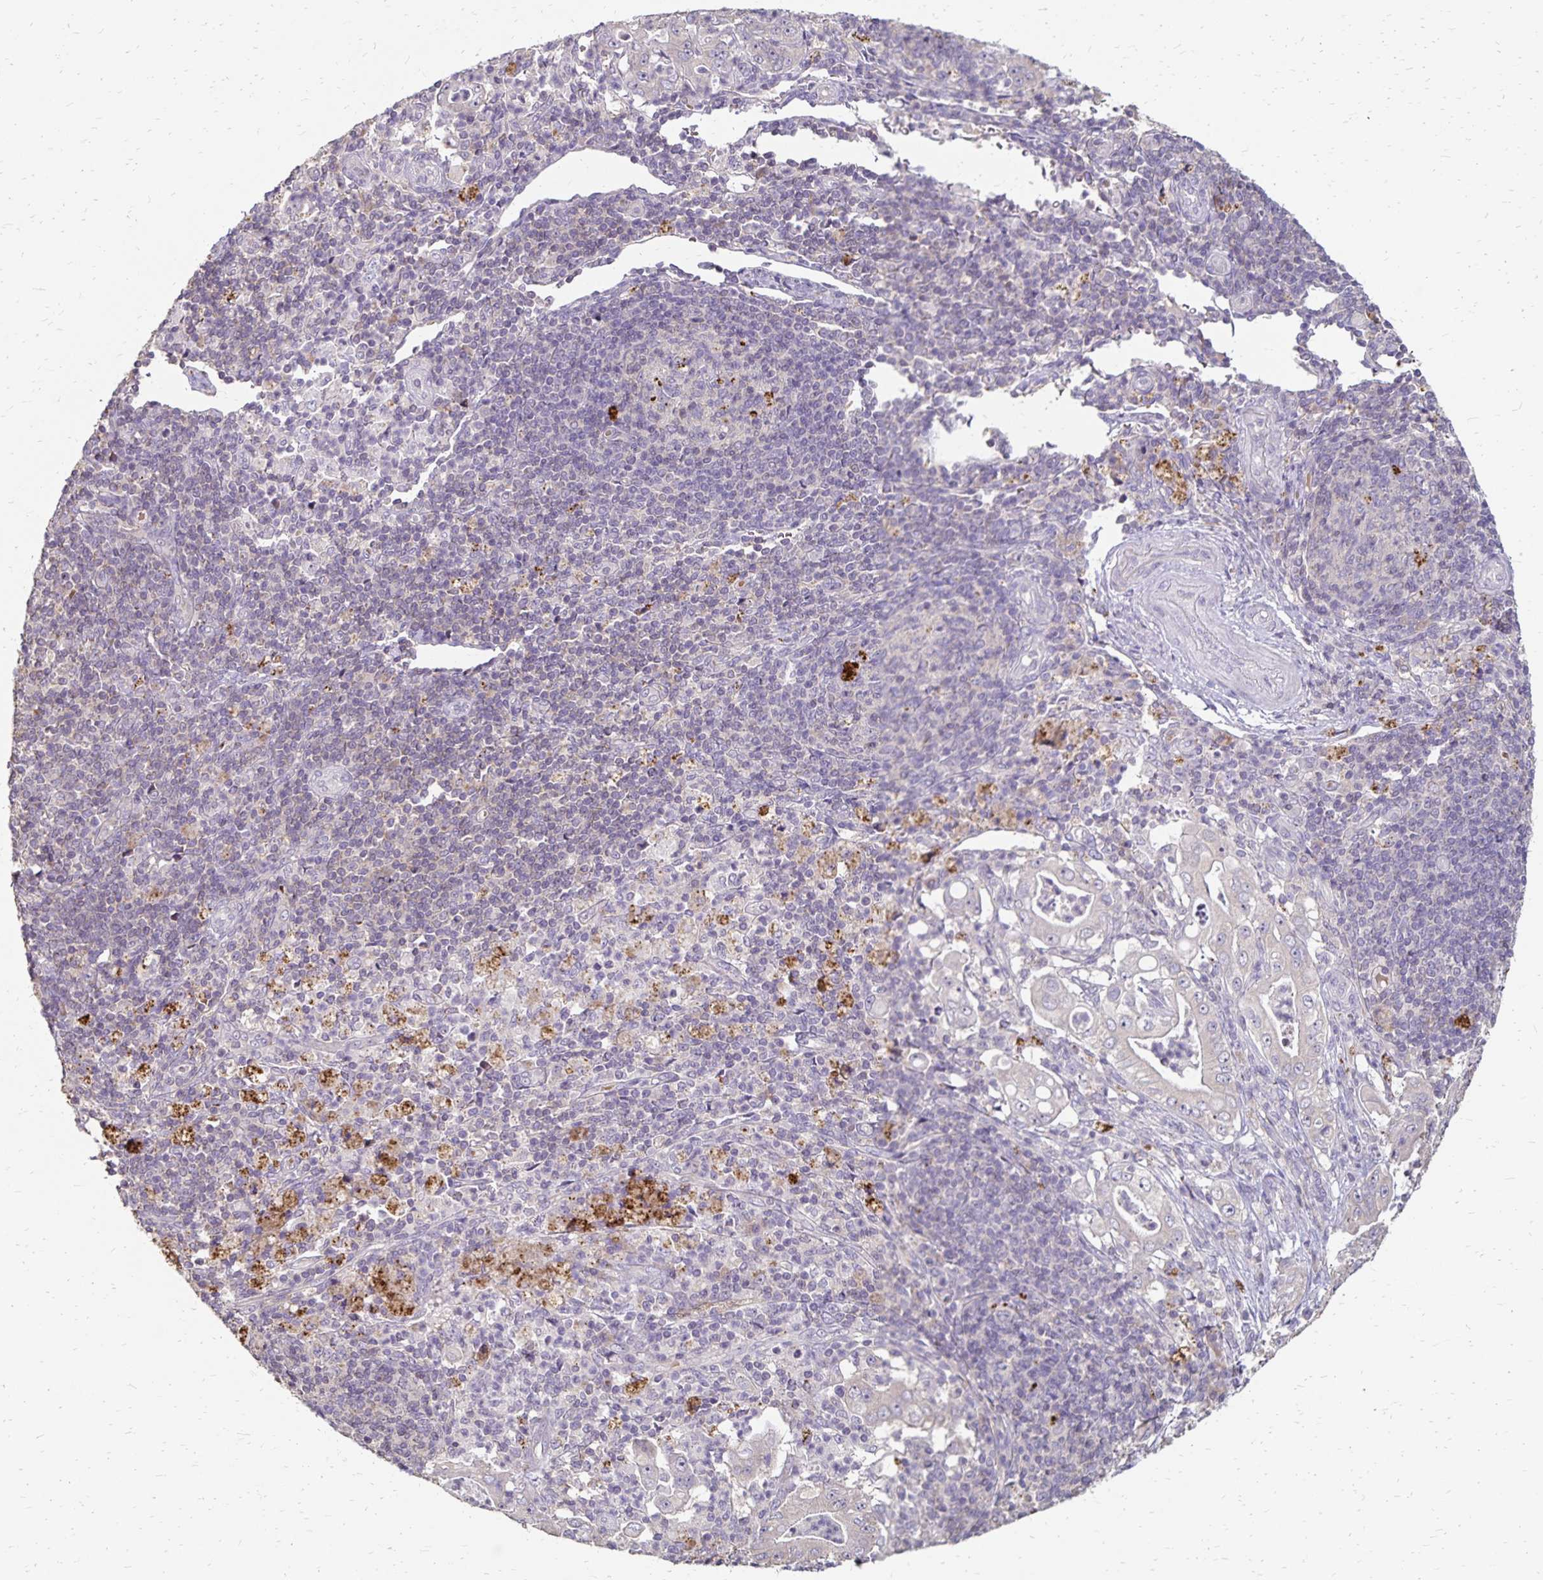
{"staining": {"intensity": "negative", "quantity": "none", "location": "none"}, "tissue": "pancreatic cancer", "cell_type": "Tumor cells", "image_type": "cancer", "snomed": [{"axis": "morphology", "description": "Adenocarcinoma, NOS"}, {"axis": "topography", "description": "Pancreas"}], "caption": "The immunohistochemistry (IHC) micrograph has no significant expression in tumor cells of pancreatic cancer tissue.", "gene": "EMC10", "patient": {"sex": "male", "age": 71}}